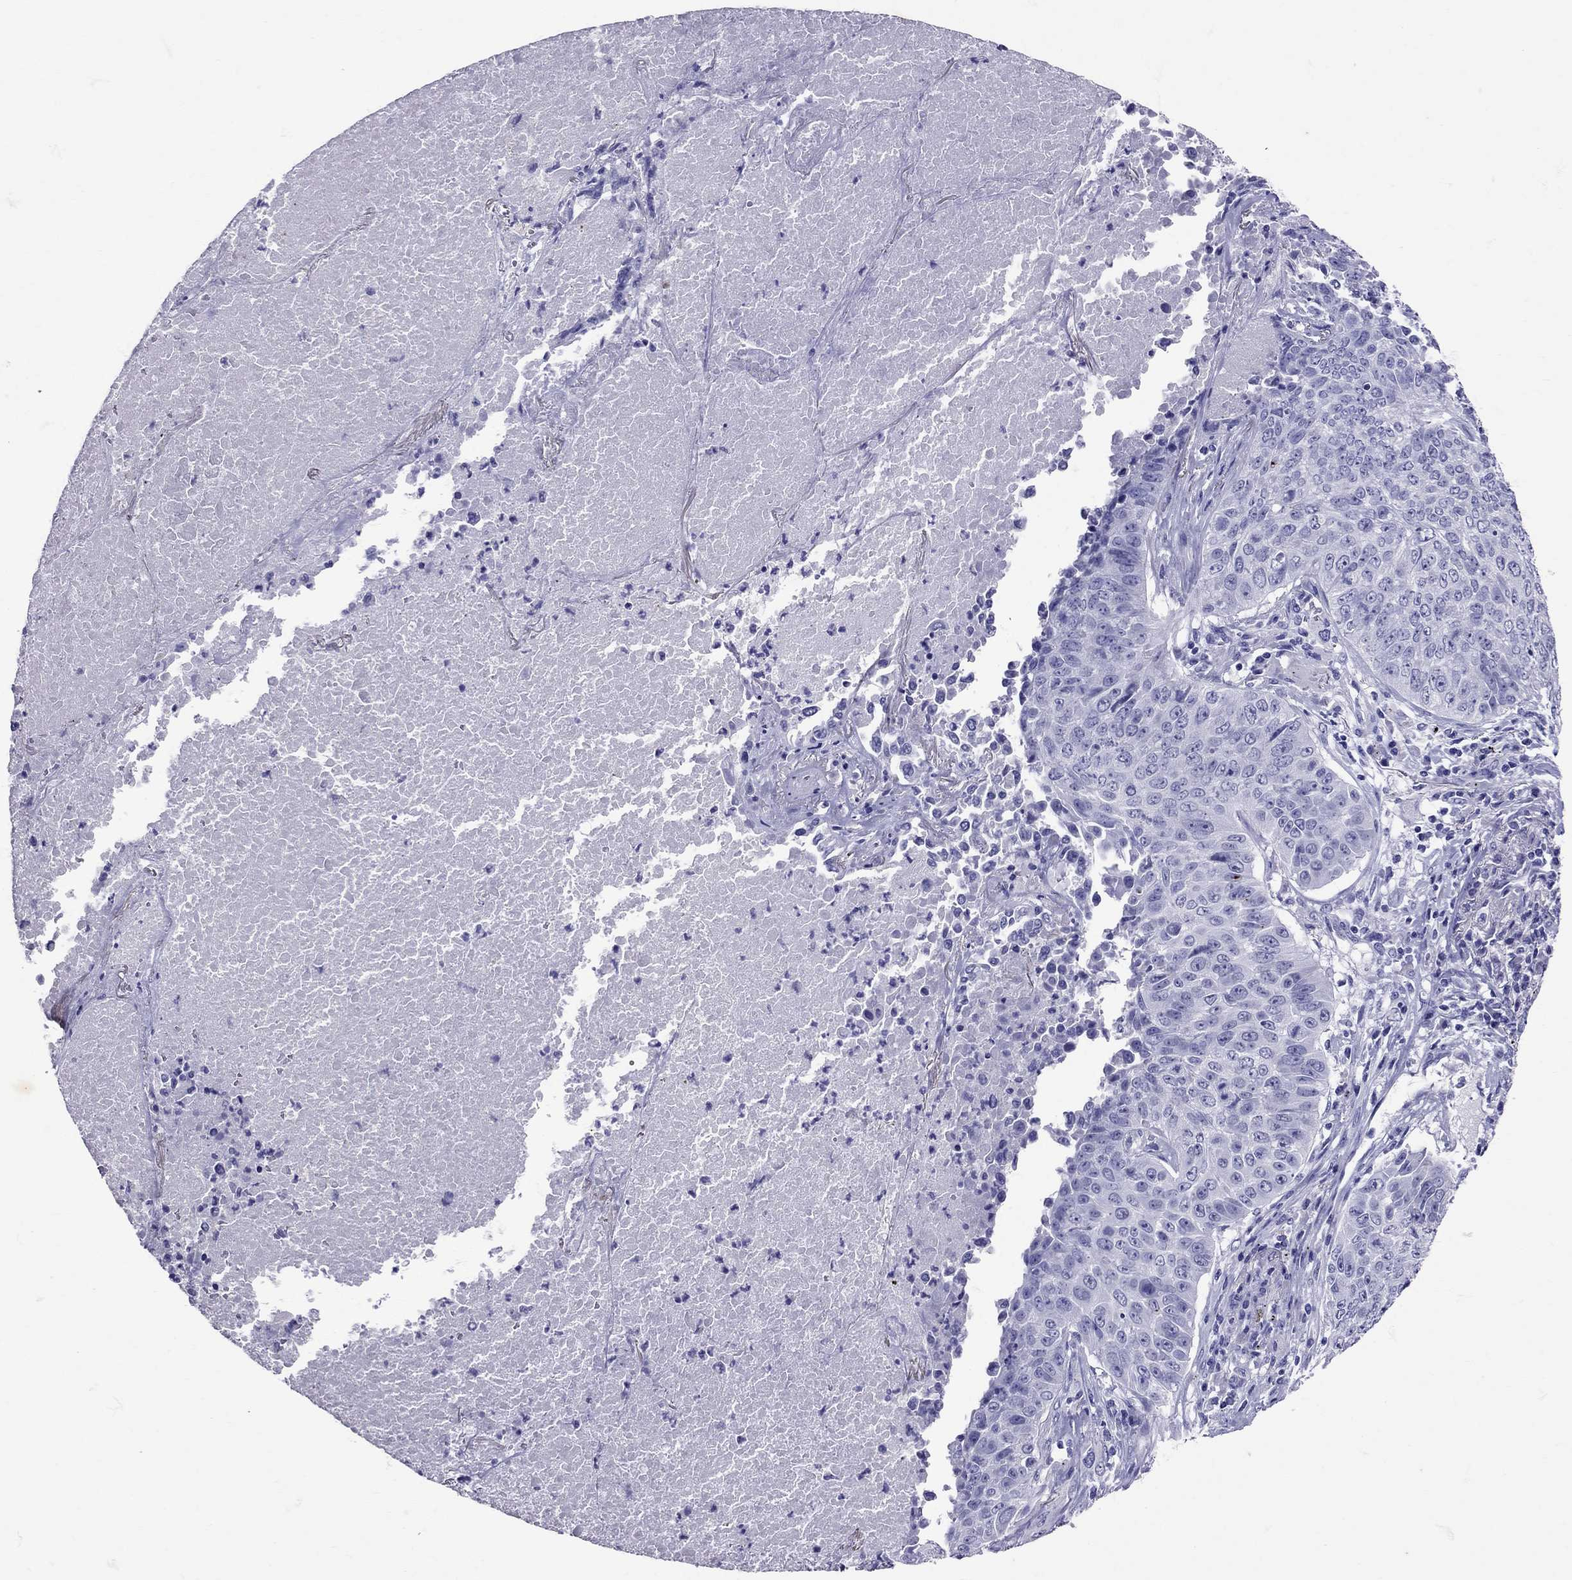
{"staining": {"intensity": "negative", "quantity": "none", "location": "none"}, "tissue": "lung cancer", "cell_type": "Tumor cells", "image_type": "cancer", "snomed": [{"axis": "morphology", "description": "Normal tissue, NOS"}, {"axis": "morphology", "description": "Squamous cell carcinoma, NOS"}, {"axis": "topography", "description": "Bronchus"}, {"axis": "topography", "description": "Lung"}], "caption": "Squamous cell carcinoma (lung) stained for a protein using IHC exhibits no positivity tumor cells.", "gene": "AVP", "patient": {"sex": "male", "age": 64}}